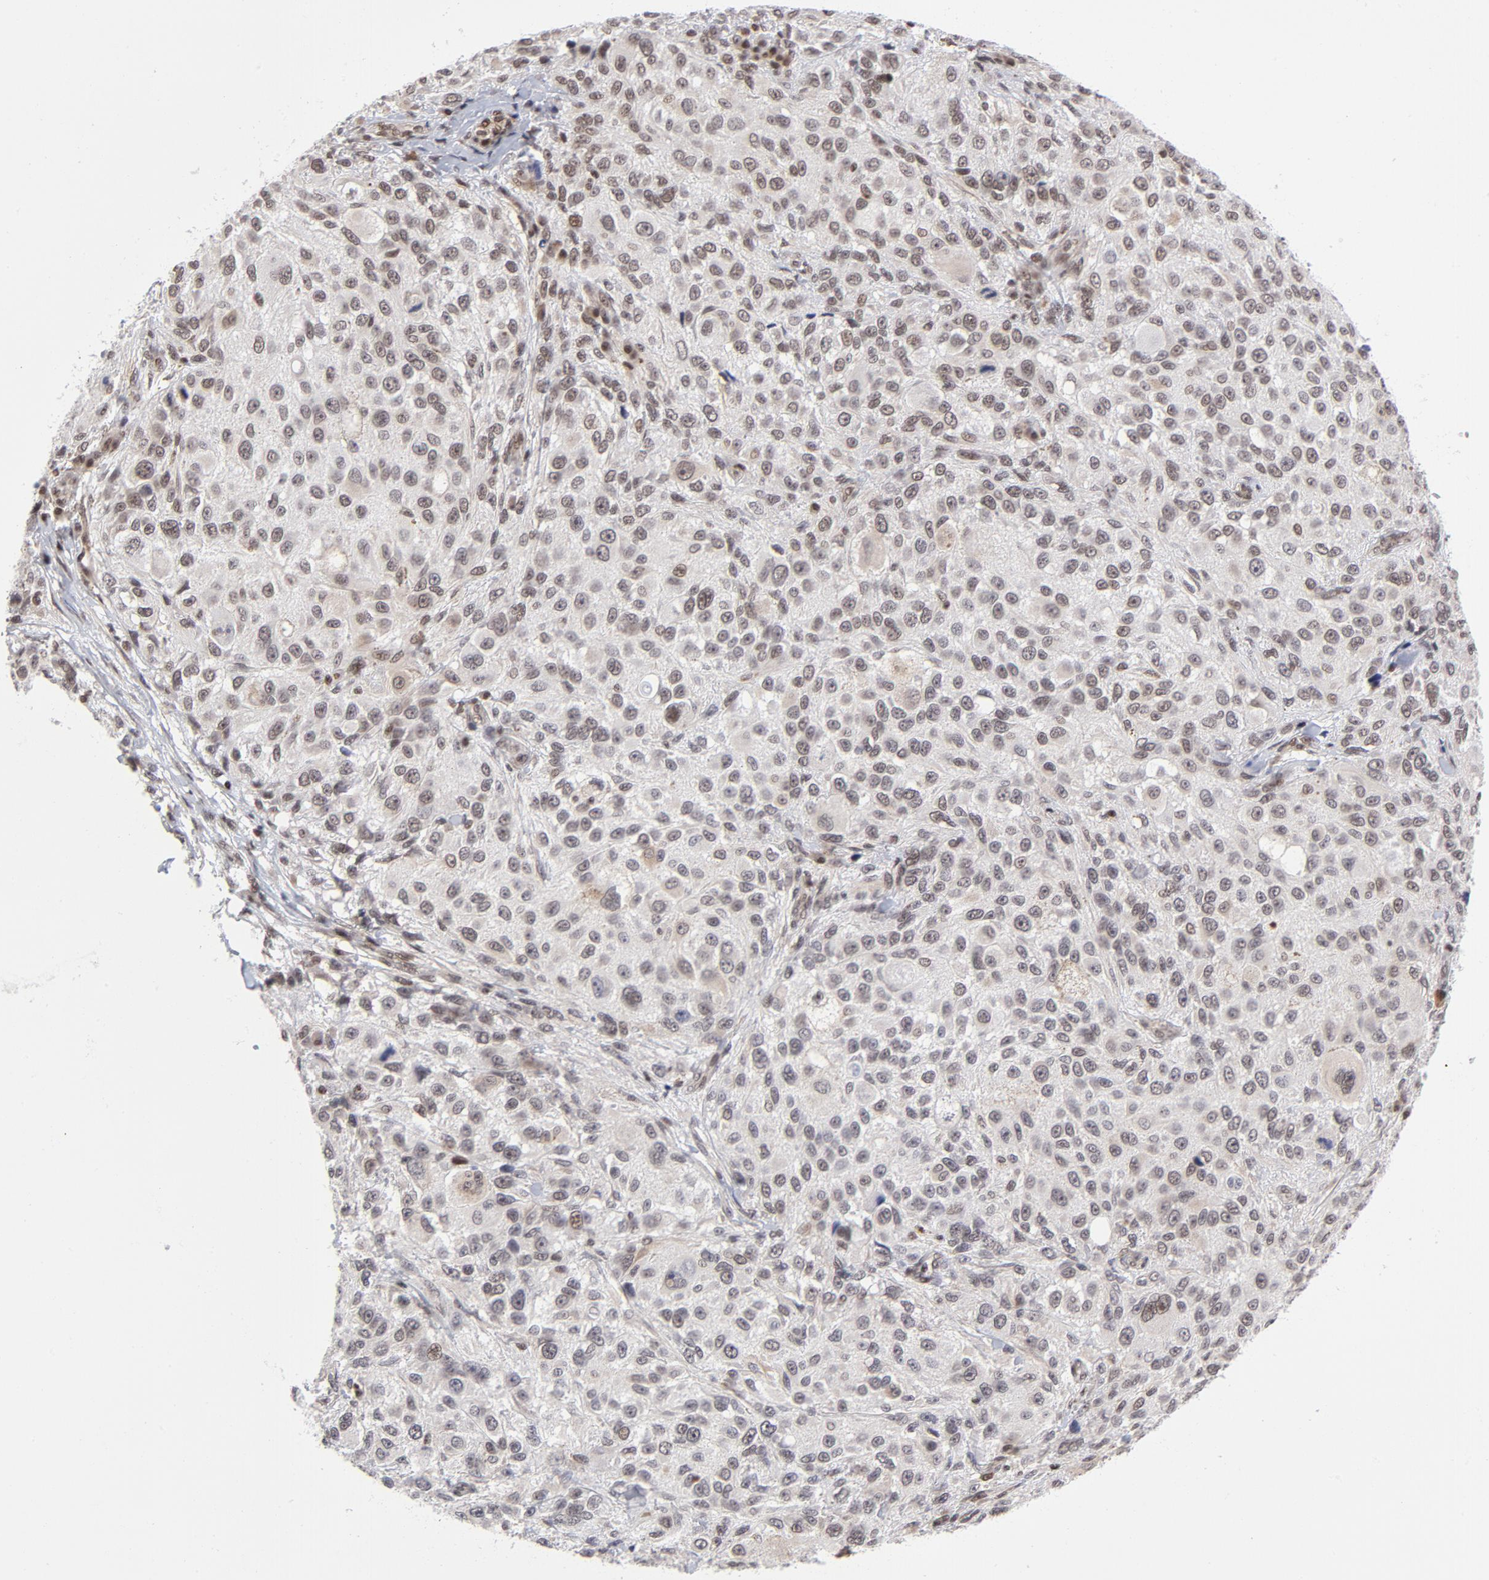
{"staining": {"intensity": "moderate", "quantity": ">75%", "location": "nuclear"}, "tissue": "melanoma", "cell_type": "Tumor cells", "image_type": "cancer", "snomed": [{"axis": "morphology", "description": "Necrosis, NOS"}, {"axis": "morphology", "description": "Malignant melanoma, NOS"}, {"axis": "topography", "description": "Skin"}], "caption": "Immunohistochemistry staining of melanoma, which shows medium levels of moderate nuclear positivity in approximately >75% of tumor cells indicating moderate nuclear protein positivity. The staining was performed using DAB (3,3'-diaminobenzidine) (brown) for protein detection and nuclei were counterstained in hematoxylin (blue).", "gene": "CTCF", "patient": {"sex": "female", "age": 87}}